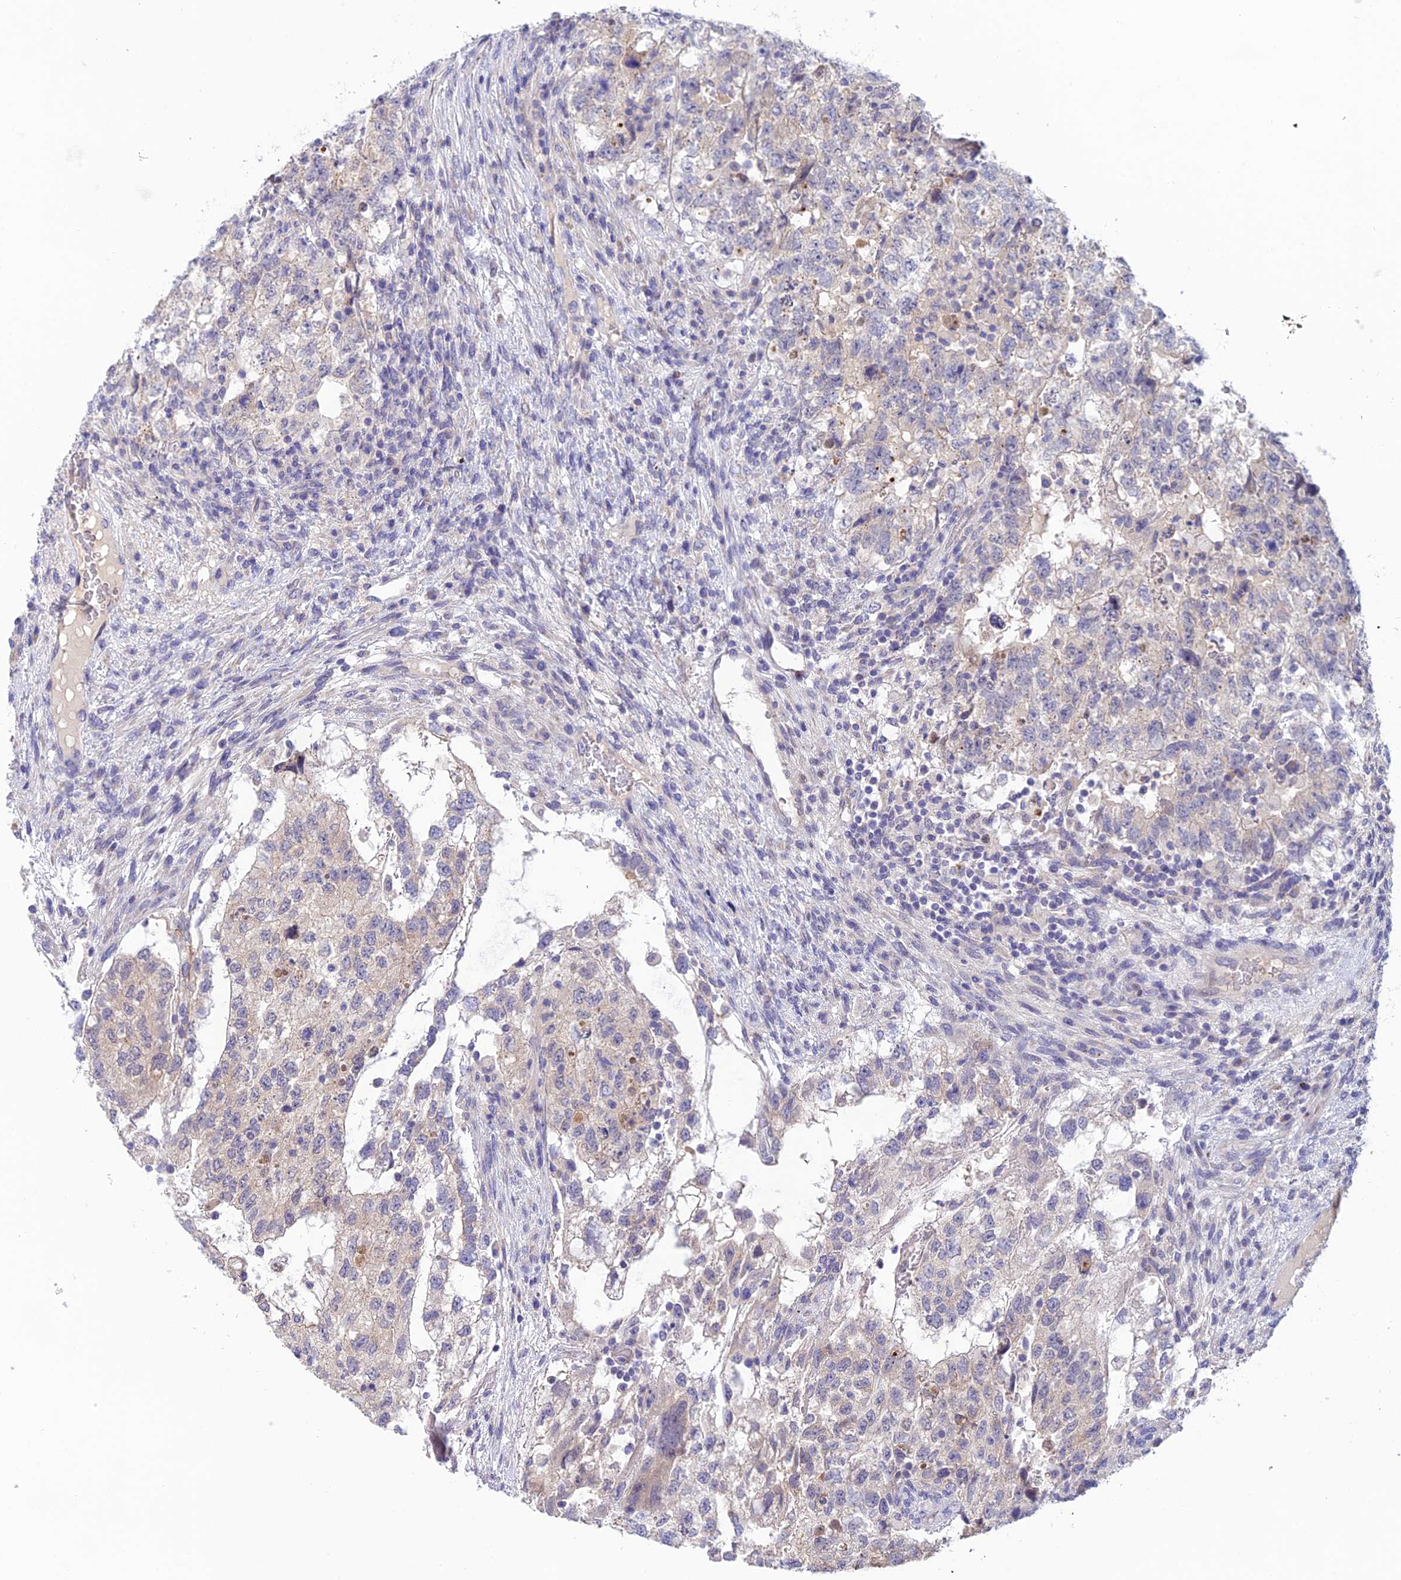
{"staining": {"intensity": "weak", "quantity": "<25%", "location": "cytoplasmic/membranous"}, "tissue": "testis cancer", "cell_type": "Tumor cells", "image_type": "cancer", "snomed": [{"axis": "morphology", "description": "Normal tissue, NOS"}, {"axis": "morphology", "description": "Carcinoma, Embryonal, NOS"}, {"axis": "topography", "description": "Testis"}], "caption": "Immunohistochemical staining of testis cancer (embryonal carcinoma) displays no significant staining in tumor cells.", "gene": "XPO7", "patient": {"sex": "male", "age": 36}}